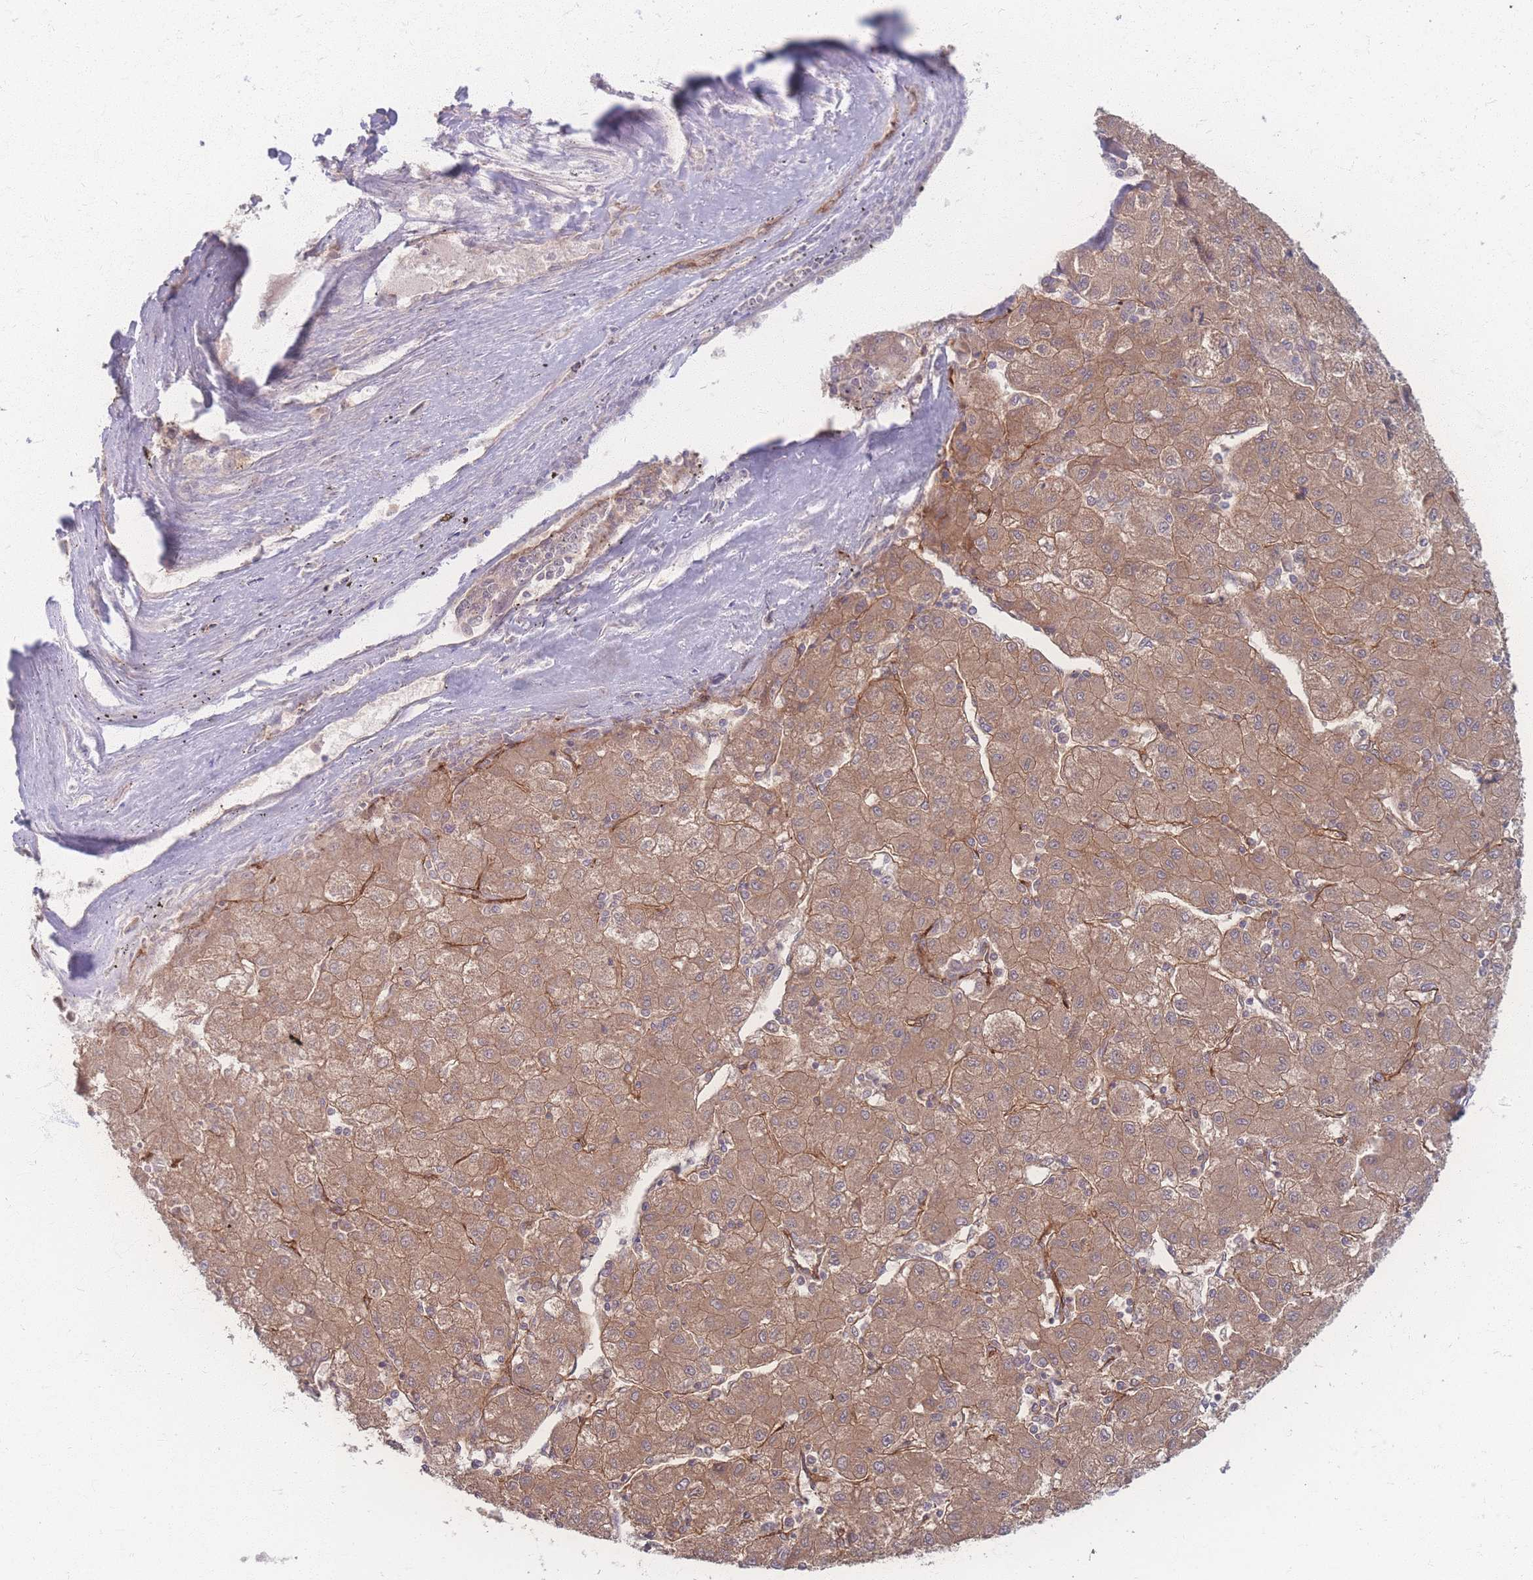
{"staining": {"intensity": "moderate", "quantity": ">75%", "location": "cytoplasmic/membranous"}, "tissue": "liver cancer", "cell_type": "Tumor cells", "image_type": "cancer", "snomed": [{"axis": "morphology", "description": "Carcinoma, Hepatocellular, NOS"}, {"axis": "topography", "description": "Liver"}], "caption": "Tumor cells display medium levels of moderate cytoplasmic/membranous staining in approximately >75% of cells in hepatocellular carcinoma (liver). The staining is performed using DAB brown chromogen to label protein expression. The nuclei are counter-stained blue using hematoxylin.", "gene": "INSR", "patient": {"sex": "male", "age": 72}}